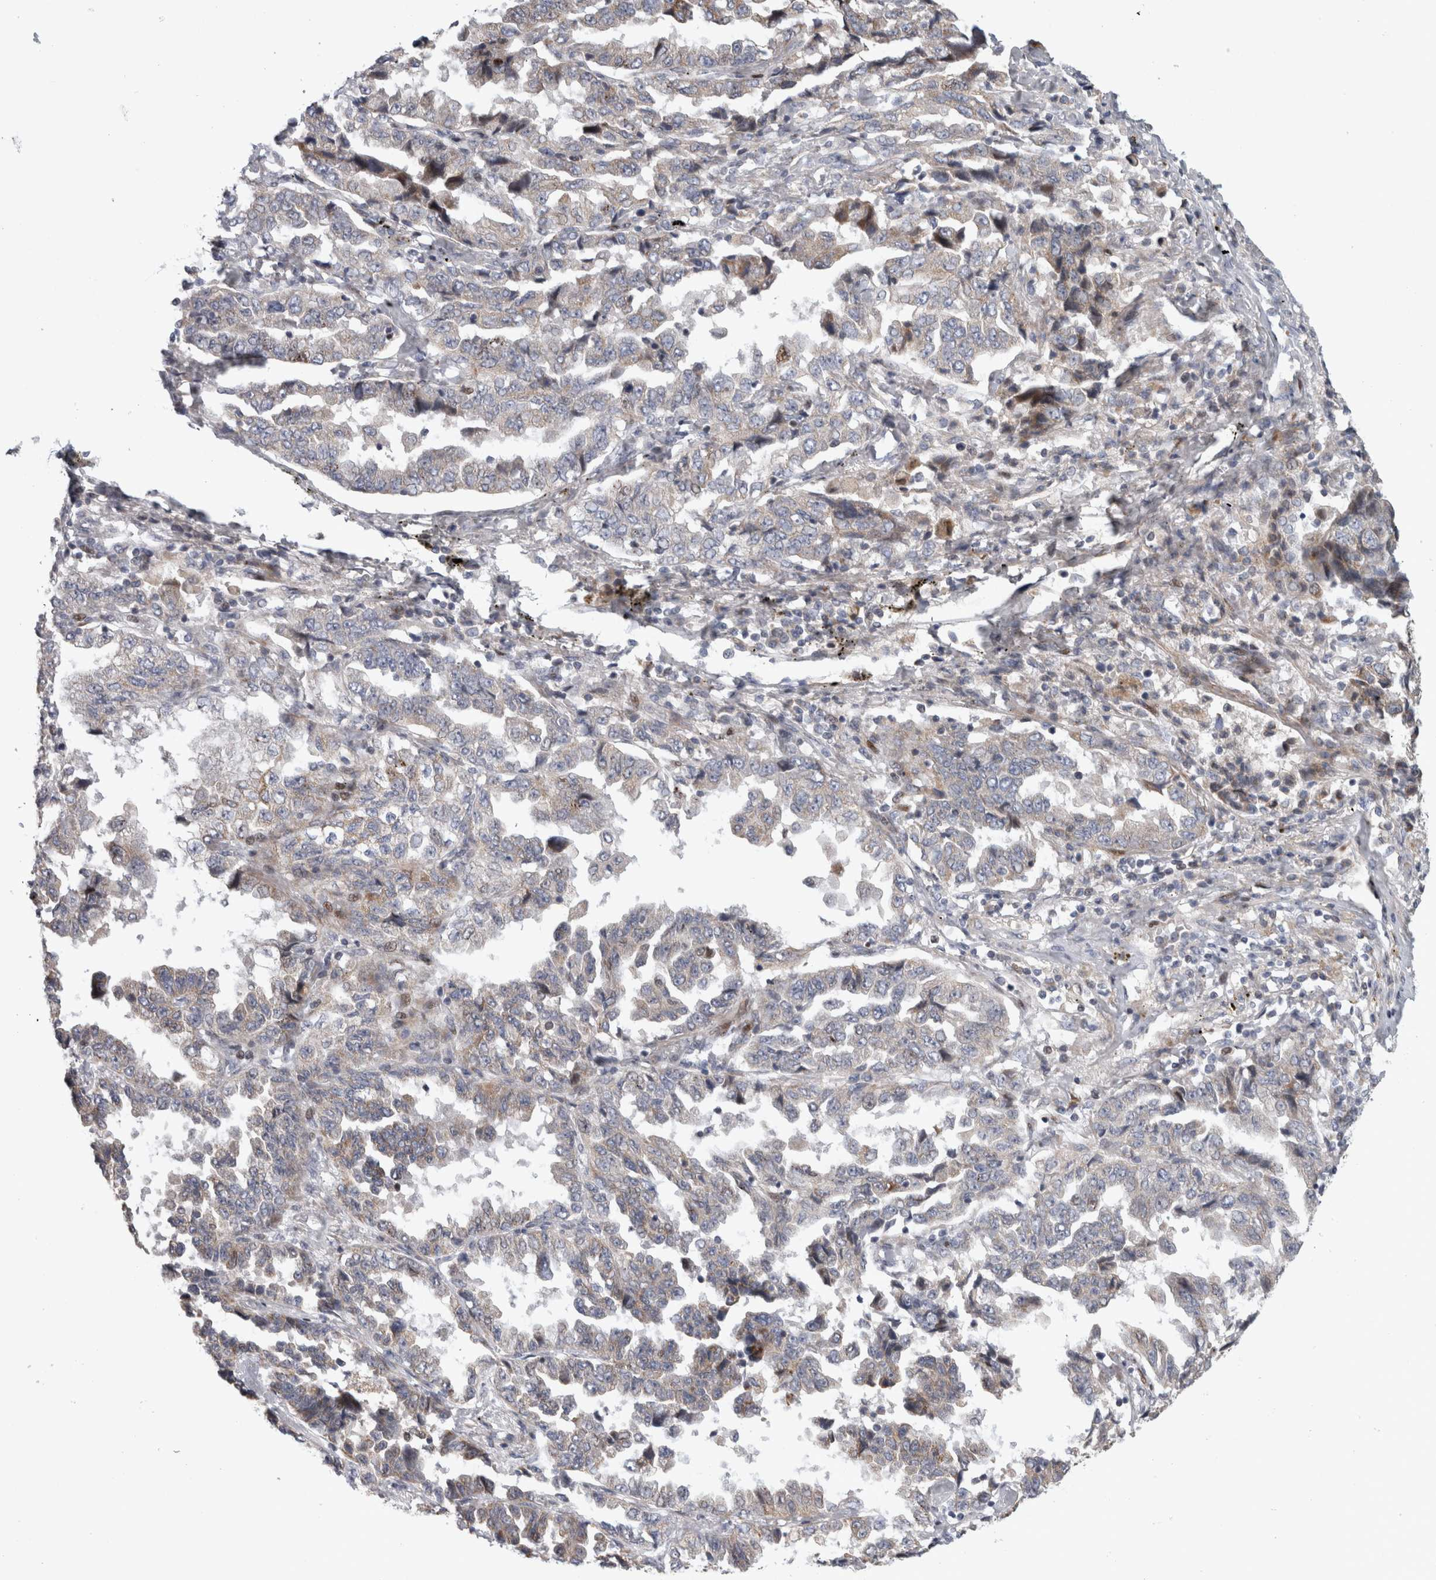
{"staining": {"intensity": "weak", "quantity": "<25%", "location": "cytoplasmic/membranous"}, "tissue": "lung cancer", "cell_type": "Tumor cells", "image_type": "cancer", "snomed": [{"axis": "morphology", "description": "Adenocarcinoma, NOS"}, {"axis": "topography", "description": "Lung"}], "caption": "Immunohistochemical staining of lung cancer (adenocarcinoma) reveals no significant expression in tumor cells. (DAB (3,3'-diaminobenzidine) IHC, high magnification).", "gene": "RBM48", "patient": {"sex": "female", "age": 51}}